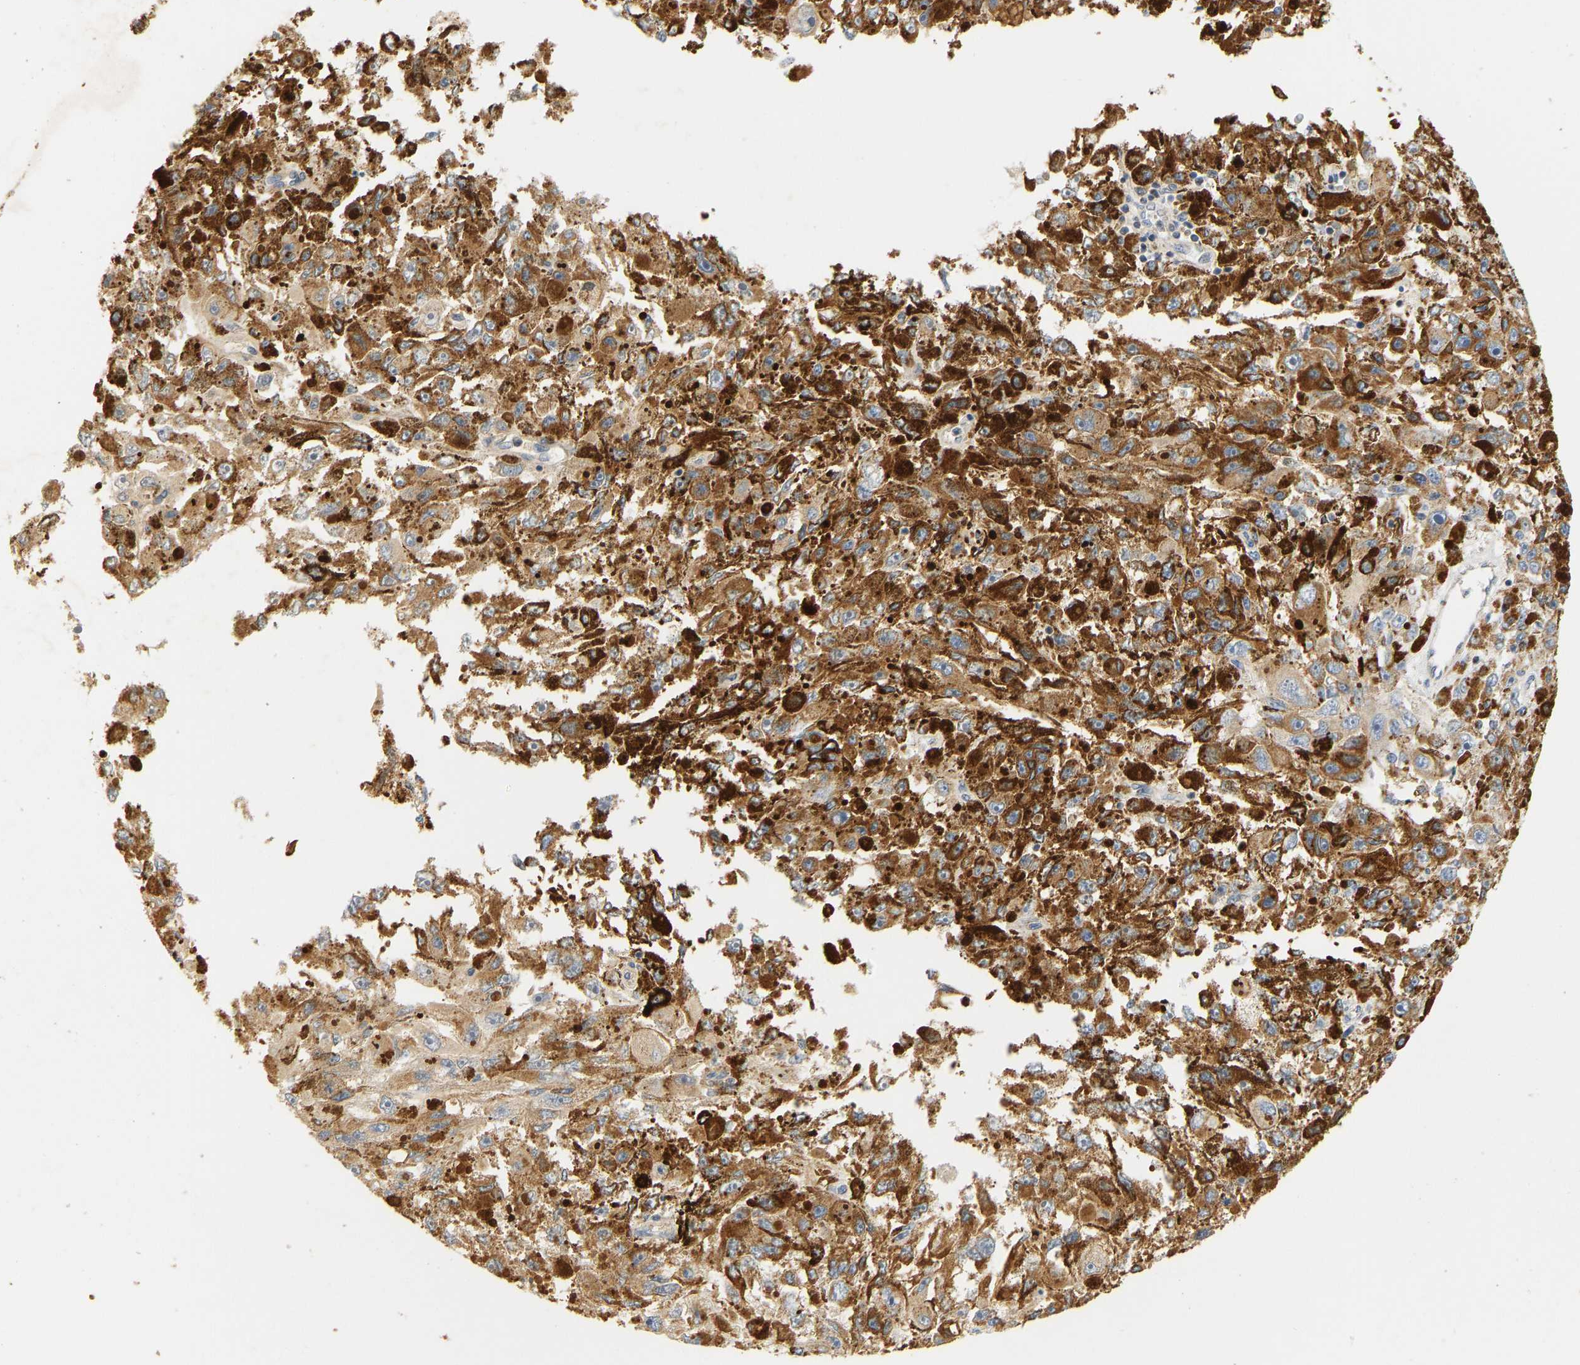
{"staining": {"intensity": "moderate", "quantity": ">75%", "location": "cytoplasmic/membranous"}, "tissue": "melanoma", "cell_type": "Tumor cells", "image_type": "cancer", "snomed": [{"axis": "morphology", "description": "Malignant melanoma, NOS"}, {"axis": "topography", "description": "Skin"}], "caption": "Immunohistochemistry (IHC) of human melanoma shows medium levels of moderate cytoplasmic/membranous positivity in approximately >75% of tumor cells.", "gene": "GRPEL2", "patient": {"sex": "female", "age": 104}}